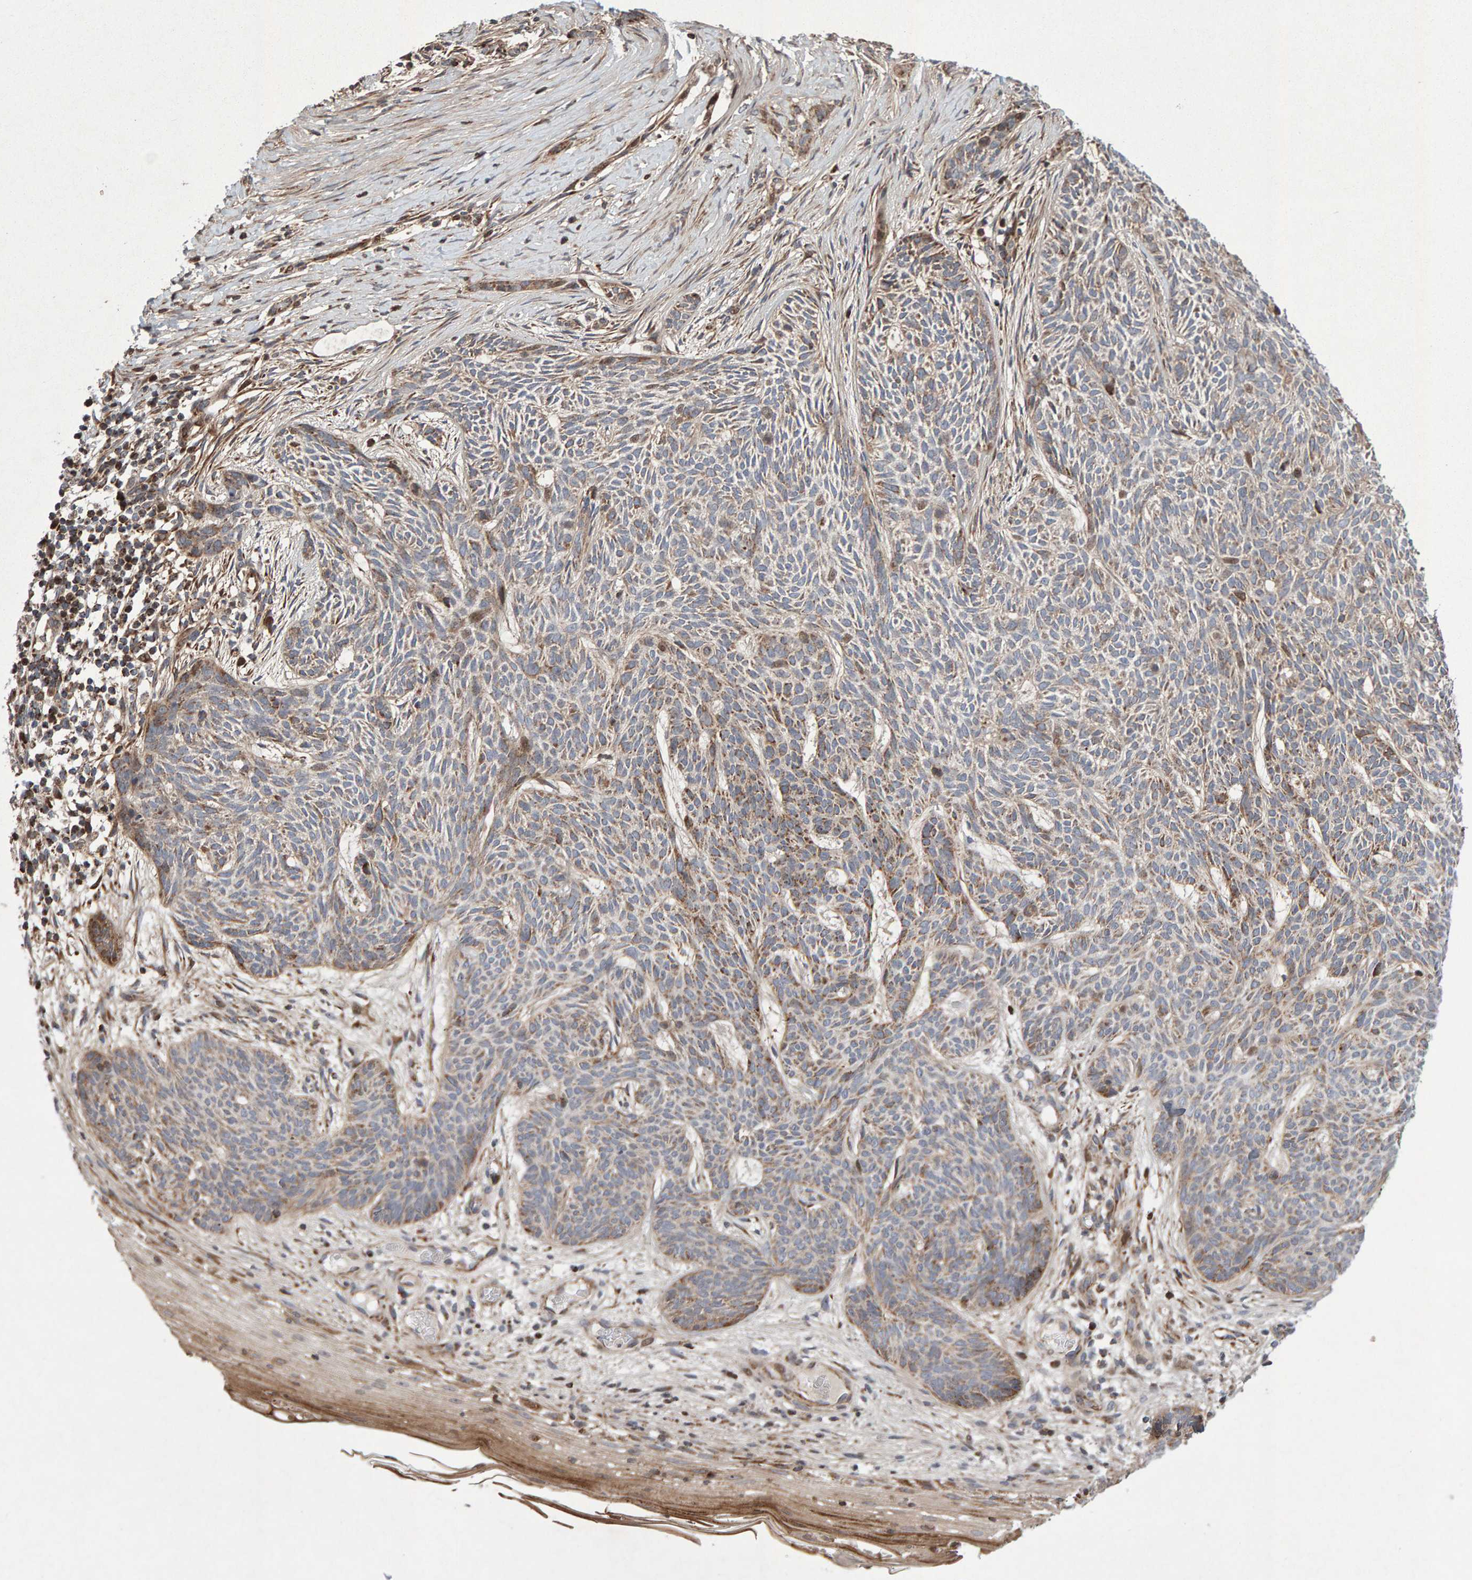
{"staining": {"intensity": "weak", "quantity": ">75%", "location": "cytoplasmic/membranous"}, "tissue": "skin cancer", "cell_type": "Tumor cells", "image_type": "cancer", "snomed": [{"axis": "morphology", "description": "Basal cell carcinoma"}, {"axis": "topography", "description": "Skin"}], "caption": "IHC photomicrograph of basal cell carcinoma (skin) stained for a protein (brown), which displays low levels of weak cytoplasmic/membranous staining in about >75% of tumor cells.", "gene": "PECR", "patient": {"sex": "female", "age": 59}}